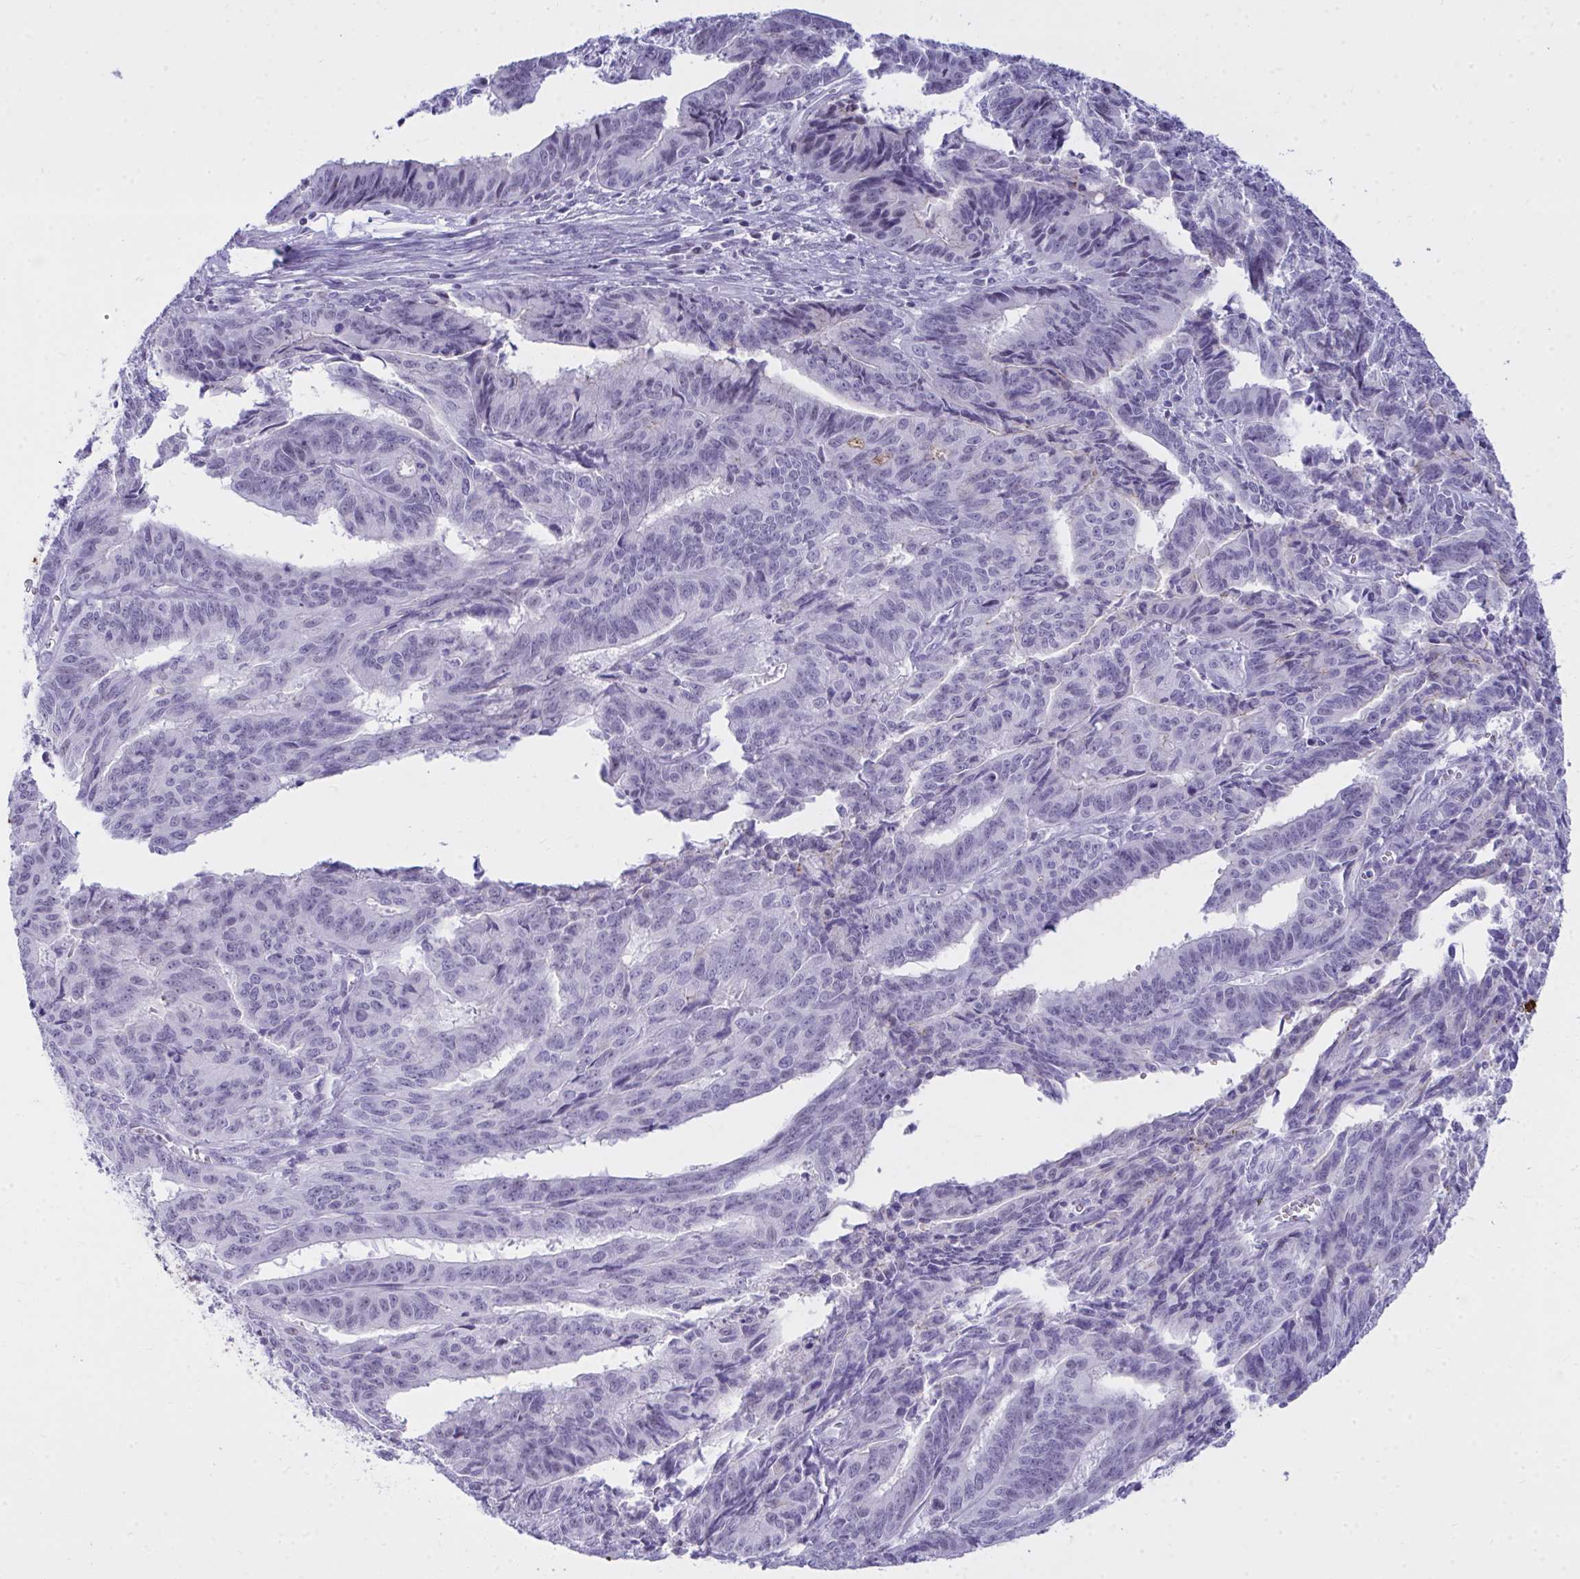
{"staining": {"intensity": "negative", "quantity": "none", "location": "none"}, "tissue": "endometrial cancer", "cell_type": "Tumor cells", "image_type": "cancer", "snomed": [{"axis": "morphology", "description": "Adenocarcinoma, NOS"}, {"axis": "topography", "description": "Endometrium"}], "caption": "The micrograph displays no staining of tumor cells in adenocarcinoma (endometrial). (DAB (3,3'-diaminobenzidine) immunohistochemistry with hematoxylin counter stain).", "gene": "OR5F1", "patient": {"sex": "female", "age": 65}}